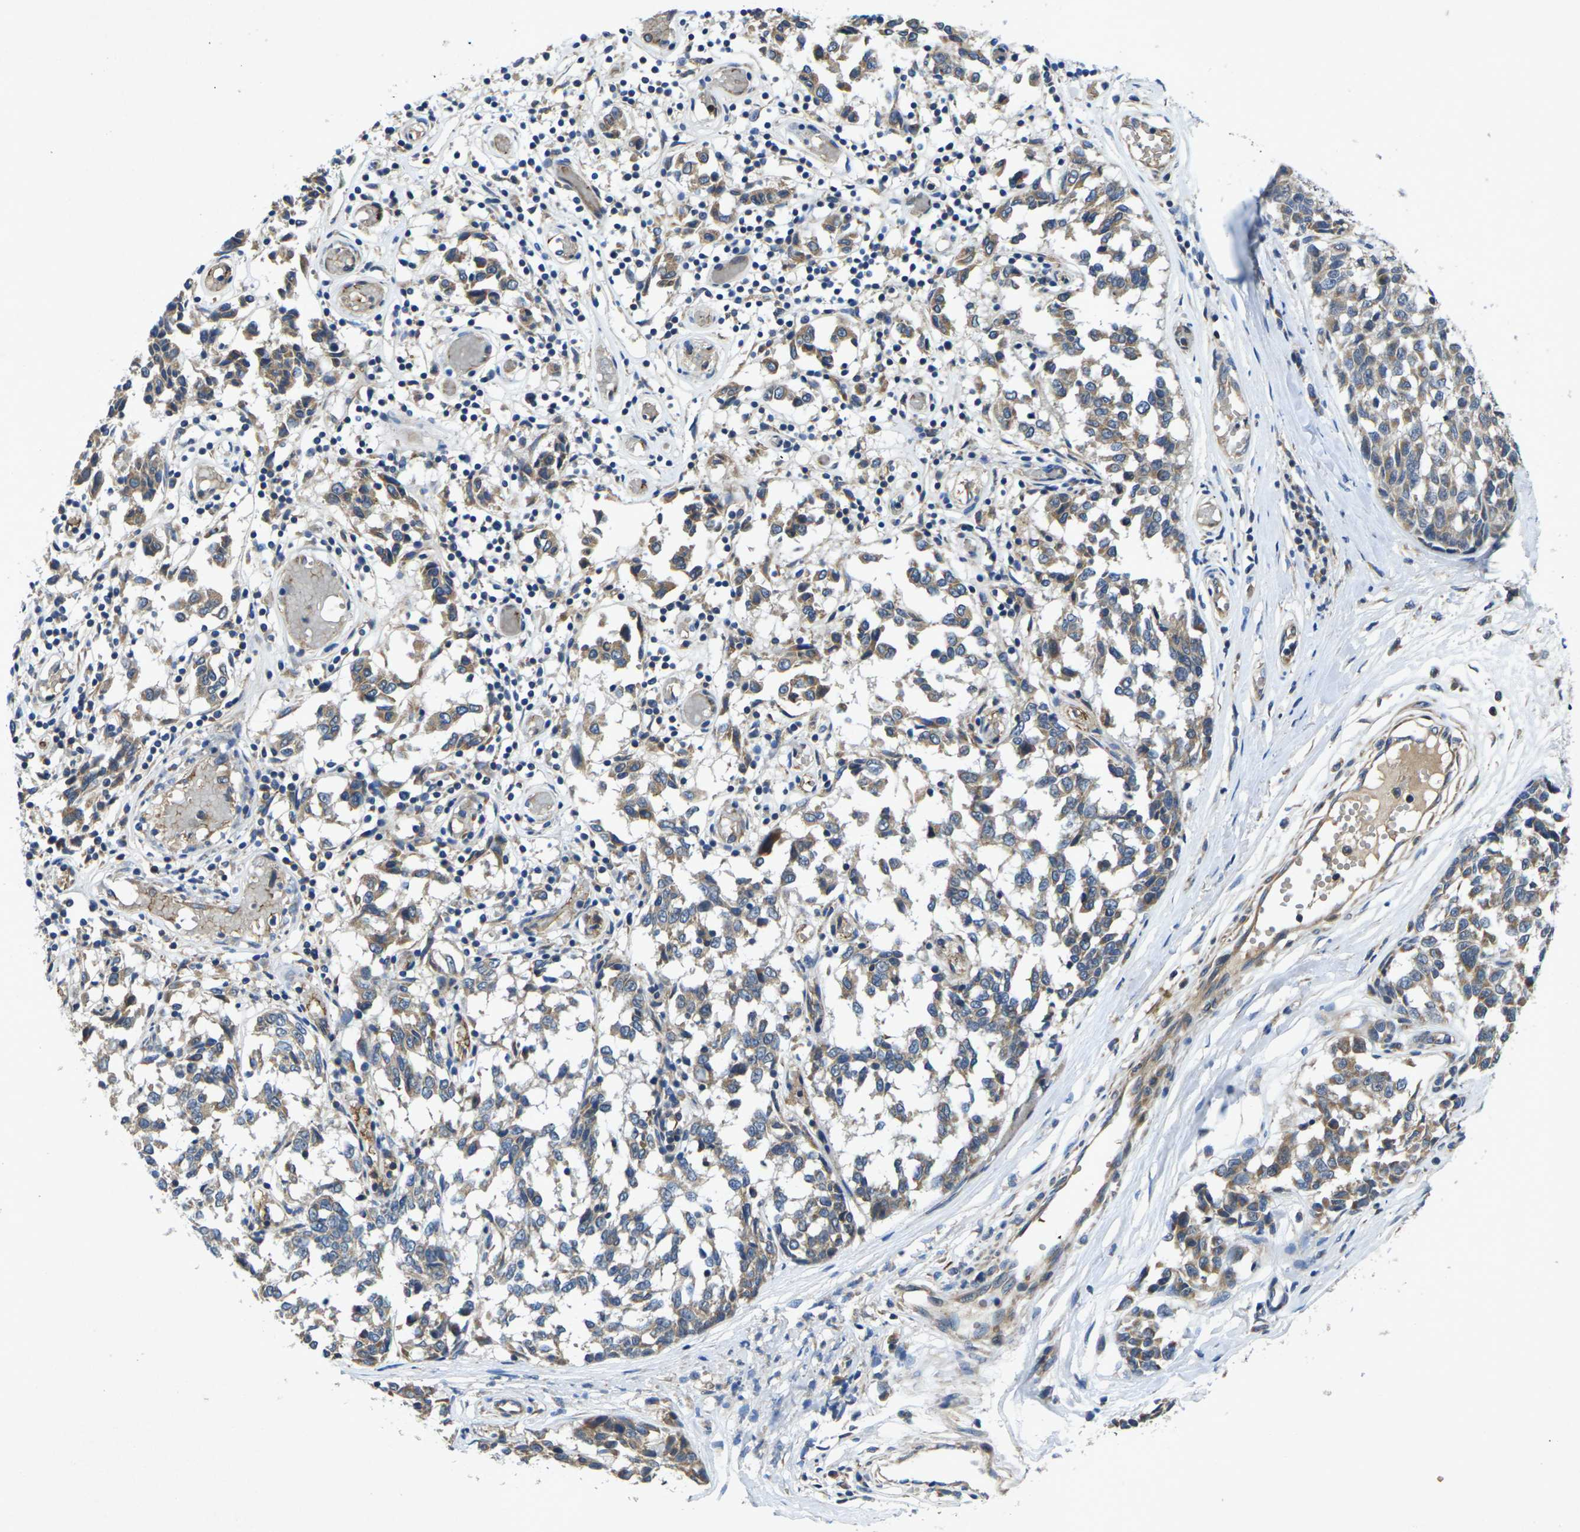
{"staining": {"intensity": "moderate", "quantity": ">75%", "location": "cytoplasmic/membranous"}, "tissue": "melanoma", "cell_type": "Tumor cells", "image_type": "cancer", "snomed": [{"axis": "morphology", "description": "Malignant melanoma, NOS"}, {"axis": "topography", "description": "Skin"}], "caption": "Melanoma tissue exhibits moderate cytoplasmic/membranous staining in about >75% of tumor cells Using DAB (brown) and hematoxylin (blue) stains, captured at high magnification using brightfield microscopy.", "gene": "KIF1B", "patient": {"sex": "female", "age": 64}}